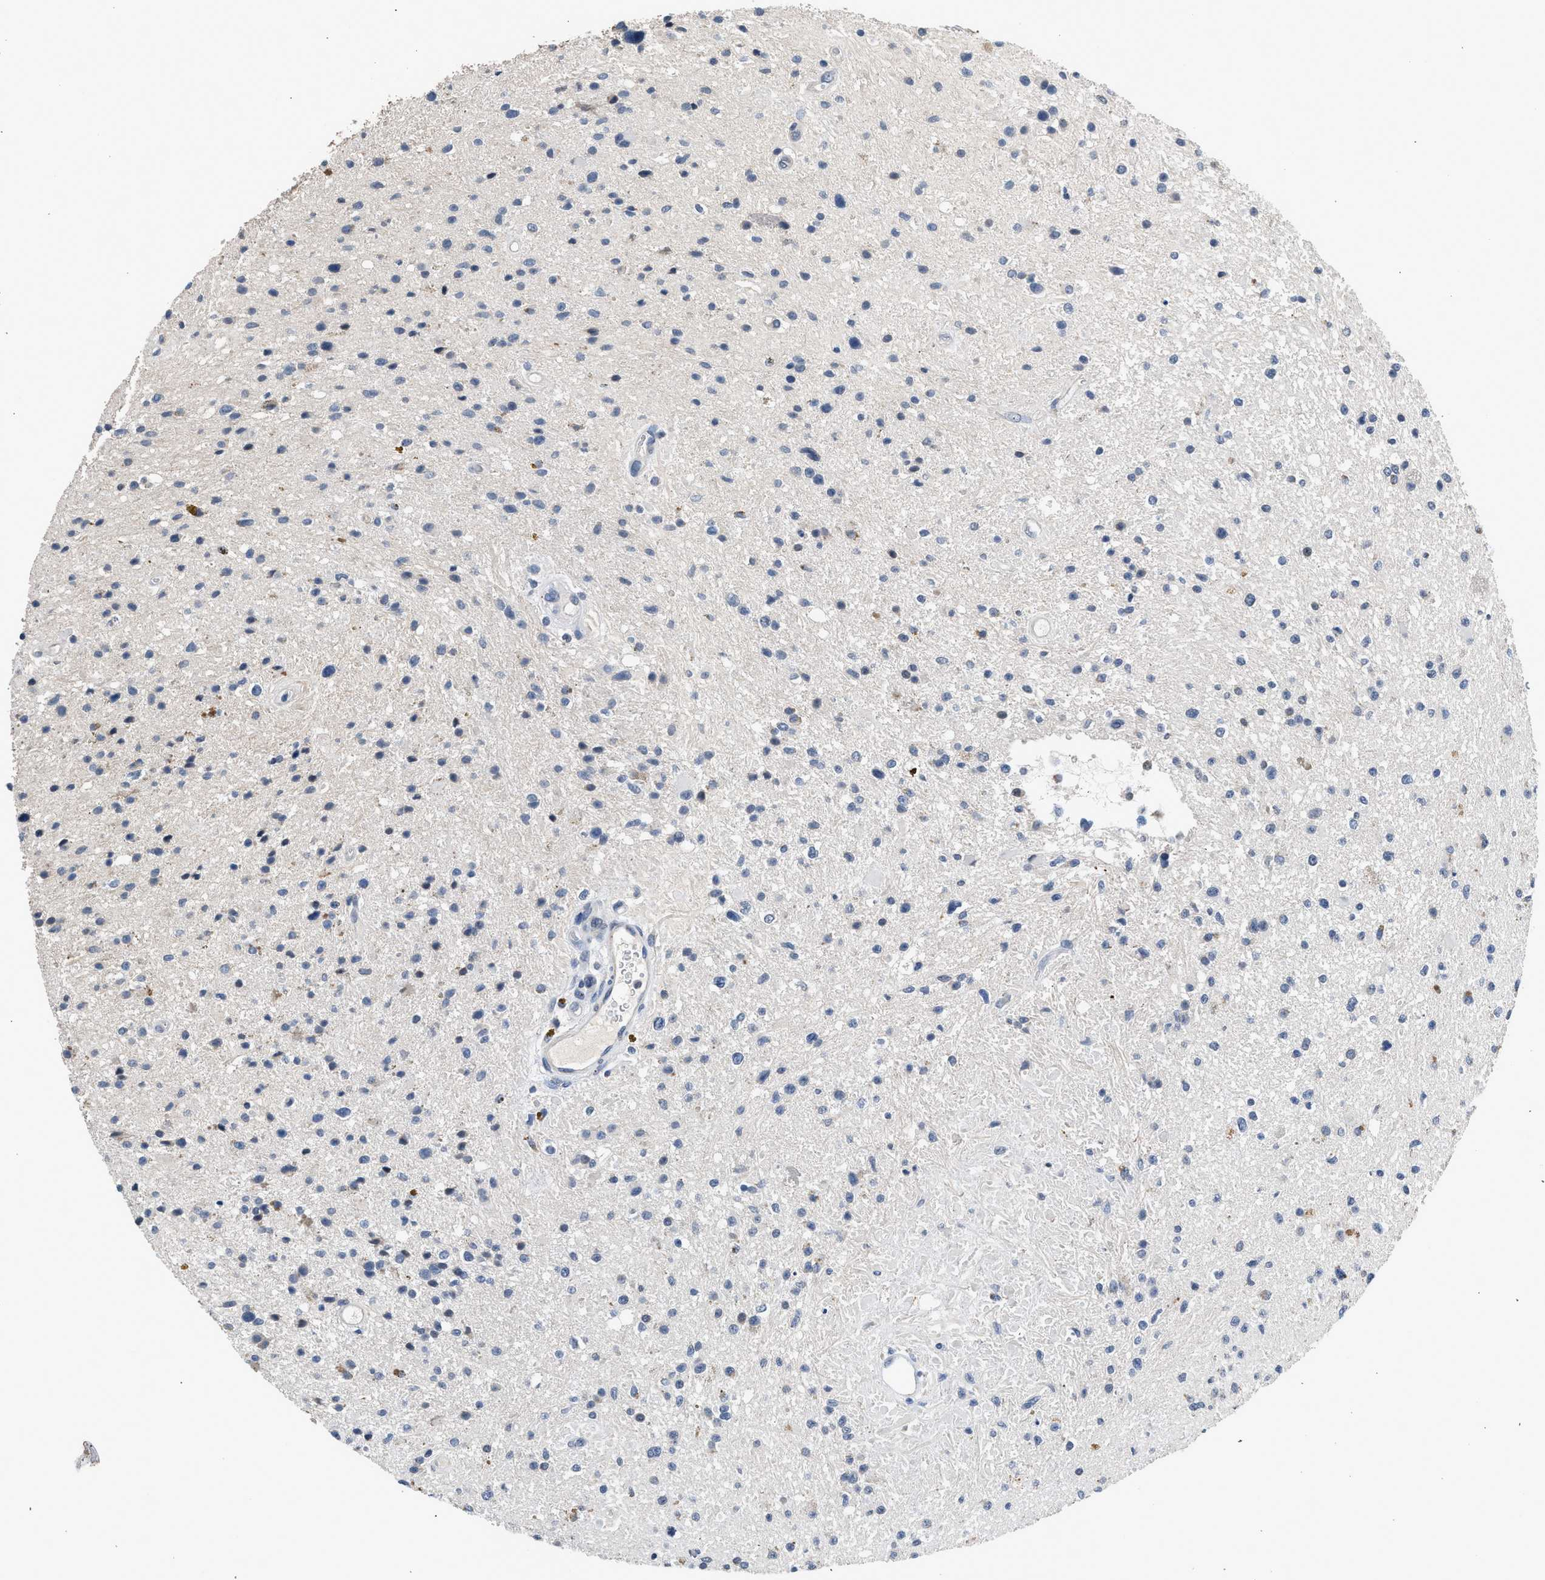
{"staining": {"intensity": "negative", "quantity": "none", "location": "none"}, "tissue": "glioma", "cell_type": "Tumor cells", "image_type": "cancer", "snomed": [{"axis": "morphology", "description": "Glioma, malignant, High grade"}, {"axis": "topography", "description": "Brain"}], "caption": "DAB immunohistochemical staining of glioma demonstrates no significant expression in tumor cells.", "gene": "CSF3R", "patient": {"sex": "male", "age": 33}}